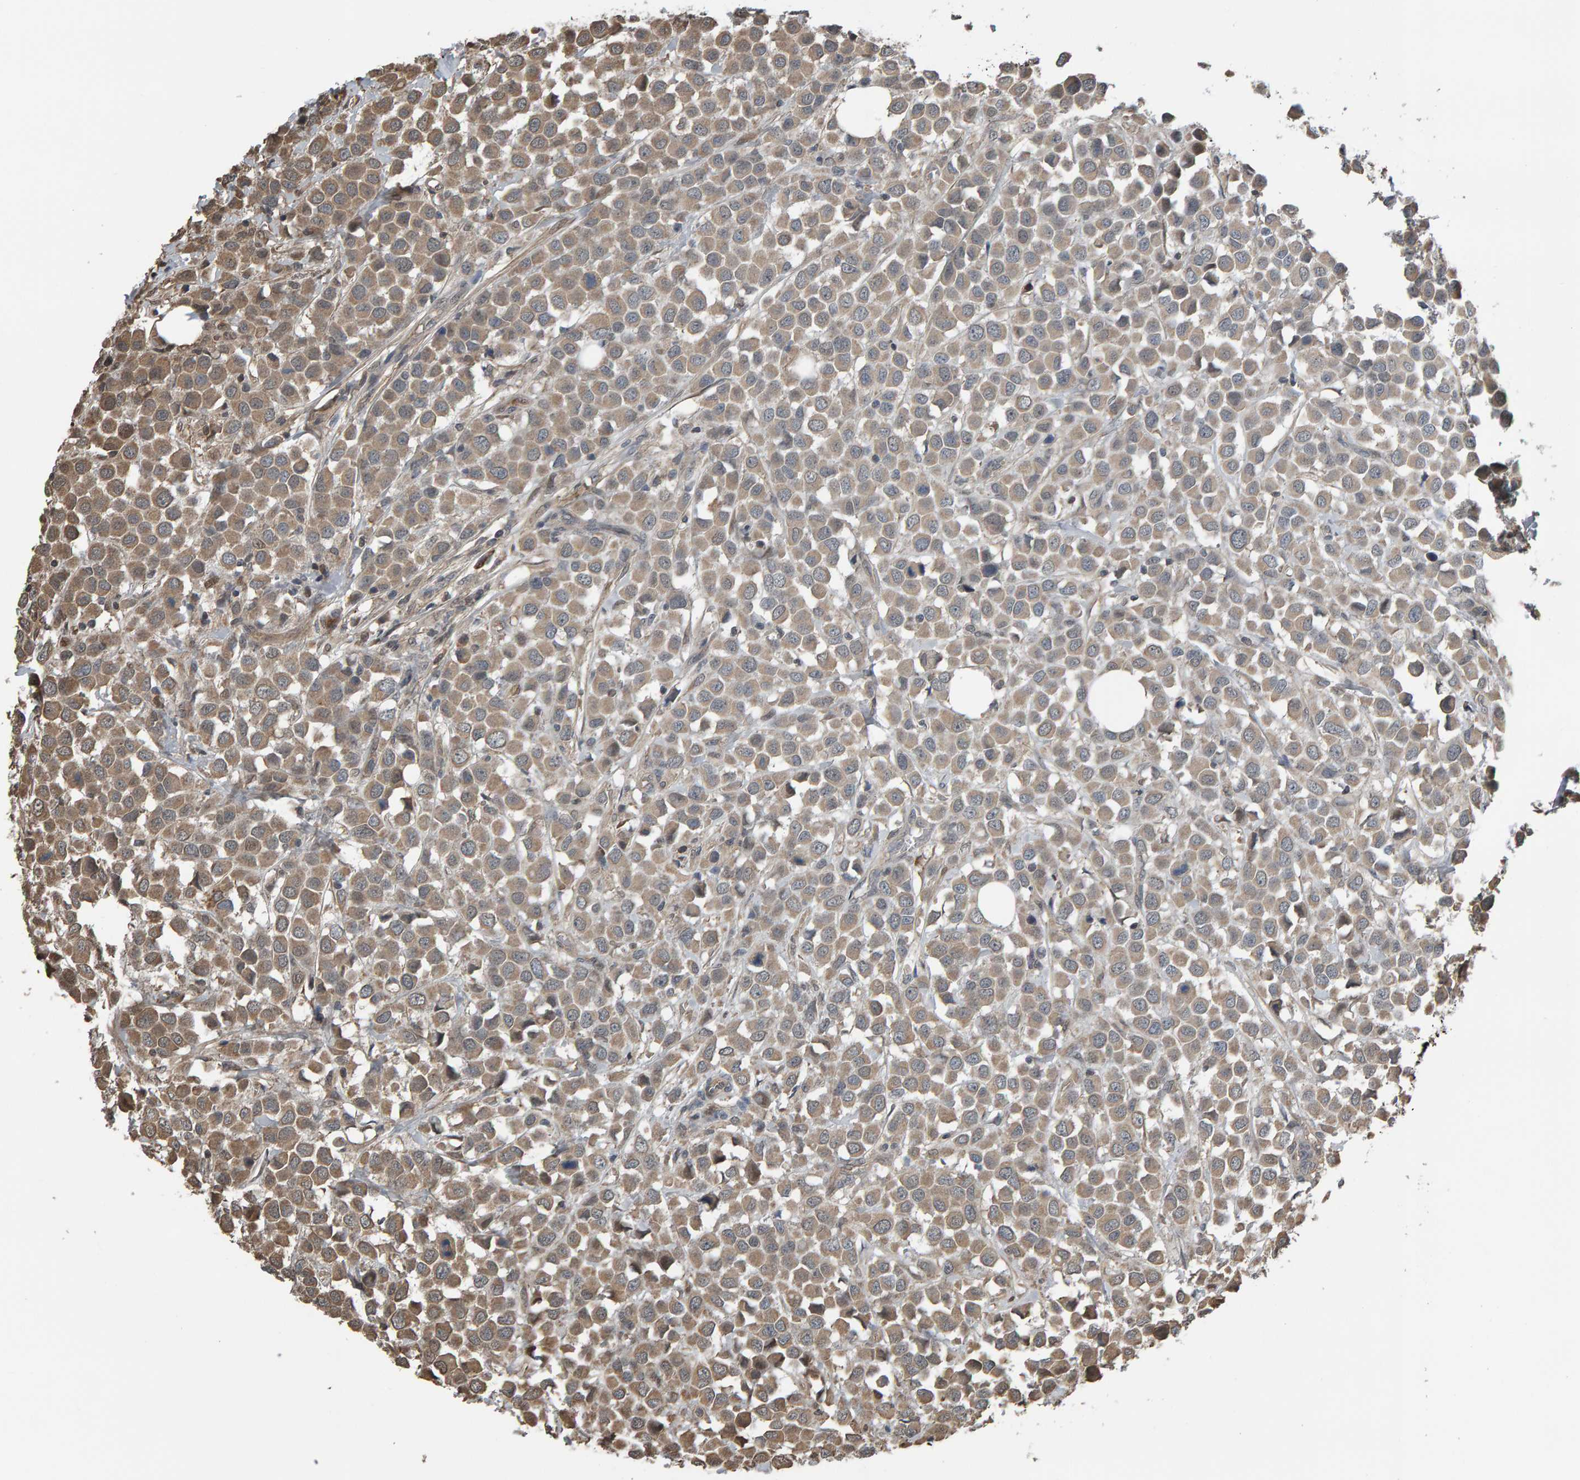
{"staining": {"intensity": "weak", "quantity": ">75%", "location": "cytoplasmic/membranous"}, "tissue": "breast cancer", "cell_type": "Tumor cells", "image_type": "cancer", "snomed": [{"axis": "morphology", "description": "Duct carcinoma"}, {"axis": "topography", "description": "Breast"}], "caption": "Protein expression analysis of breast cancer (infiltrating ductal carcinoma) shows weak cytoplasmic/membranous staining in about >75% of tumor cells.", "gene": "COASY", "patient": {"sex": "female", "age": 61}}